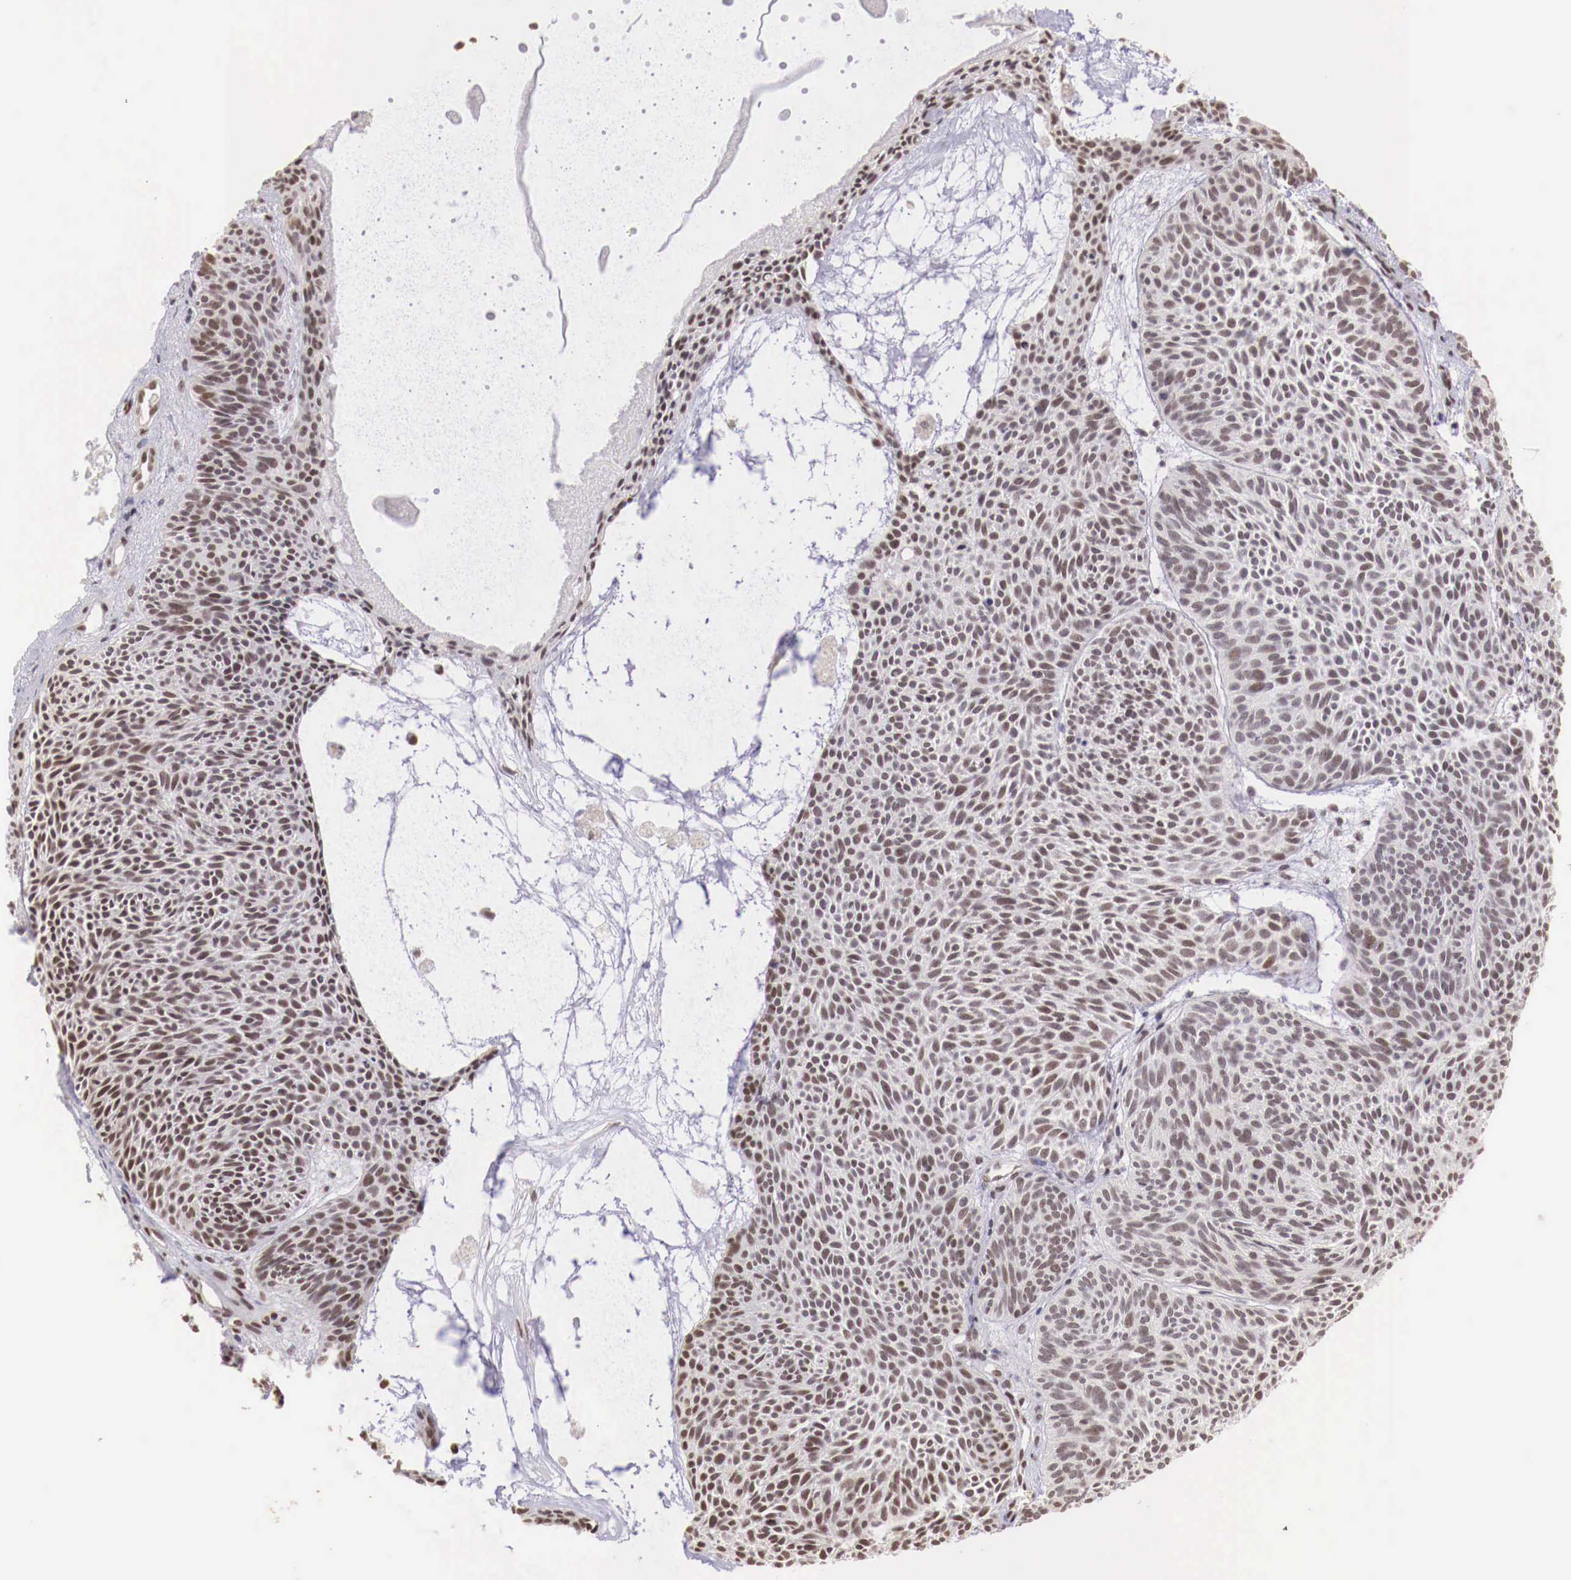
{"staining": {"intensity": "weak", "quantity": "25%-75%", "location": "nuclear"}, "tissue": "skin cancer", "cell_type": "Tumor cells", "image_type": "cancer", "snomed": [{"axis": "morphology", "description": "Basal cell carcinoma"}, {"axis": "topography", "description": "Skin"}], "caption": "IHC (DAB (3,3'-diaminobenzidine)) staining of skin cancer (basal cell carcinoma) displays weak nuclear protein staining in approximately 25%-75% of tumor cells.", "gene": "SP1", "patient": {"sex": "male", "age": 84}}